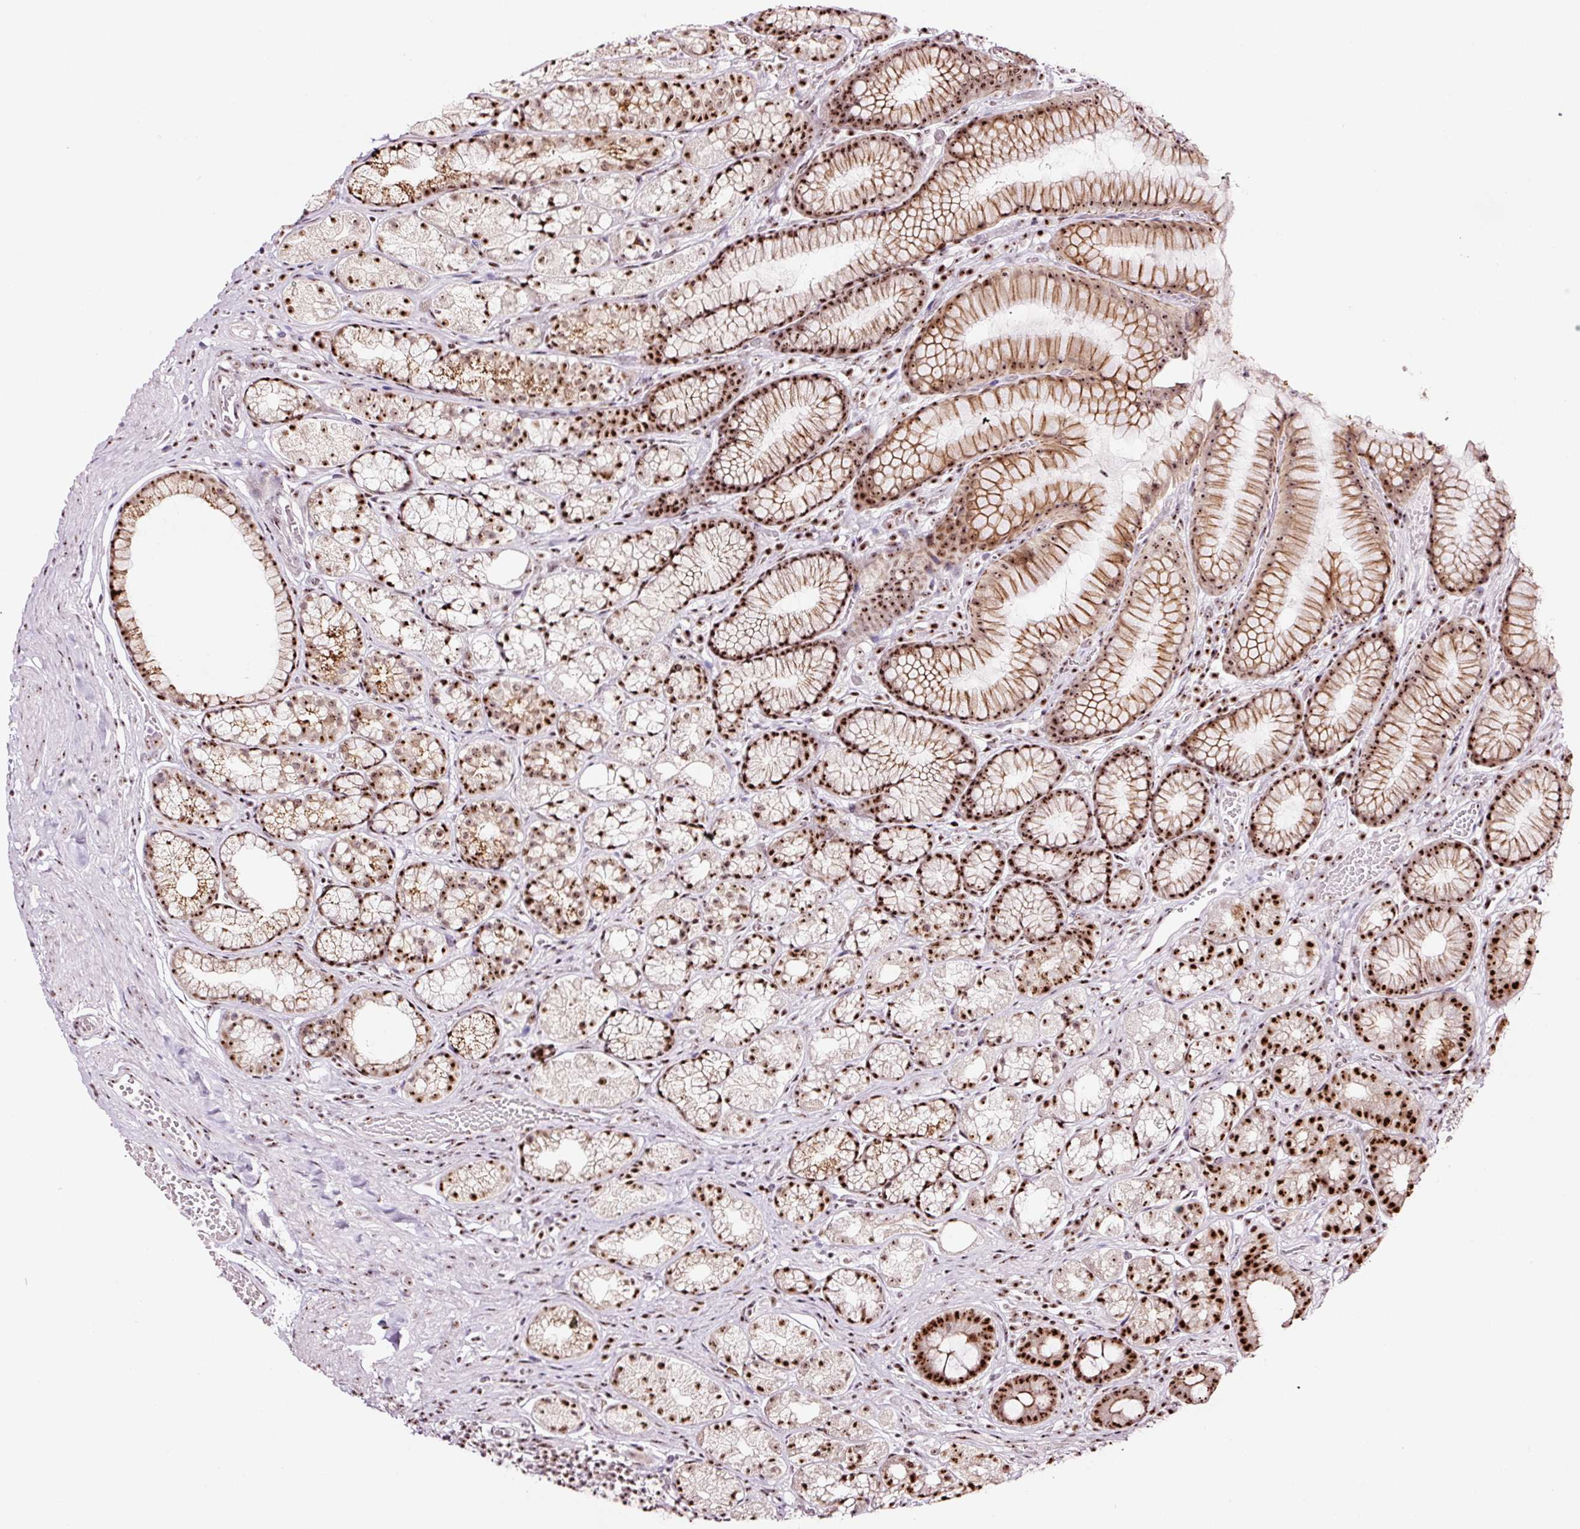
{"staining": {"intensity": "moderate", "quantity": ">75%", "location": "cytoplasmic/membranous,nuclear"}, "tissue": "stomach", "cell_type": "Glandular cells", "image_type": "normal", "snomed": [{"axis": "morphology", "description": "Normal tissue, NOS"}, {"axis": "topography", "description": "Smooth muscle"}, {"axis": "topography", "description": "Stomach"}], "caption": "Immunohistochemical staining of benign stomach displays moderate cytoplasmic/membranous,nuclear protein positivity in about >75% of glandular cells.", "gene": "GNL3", "patient": {"sex": "male", "age": 70}}